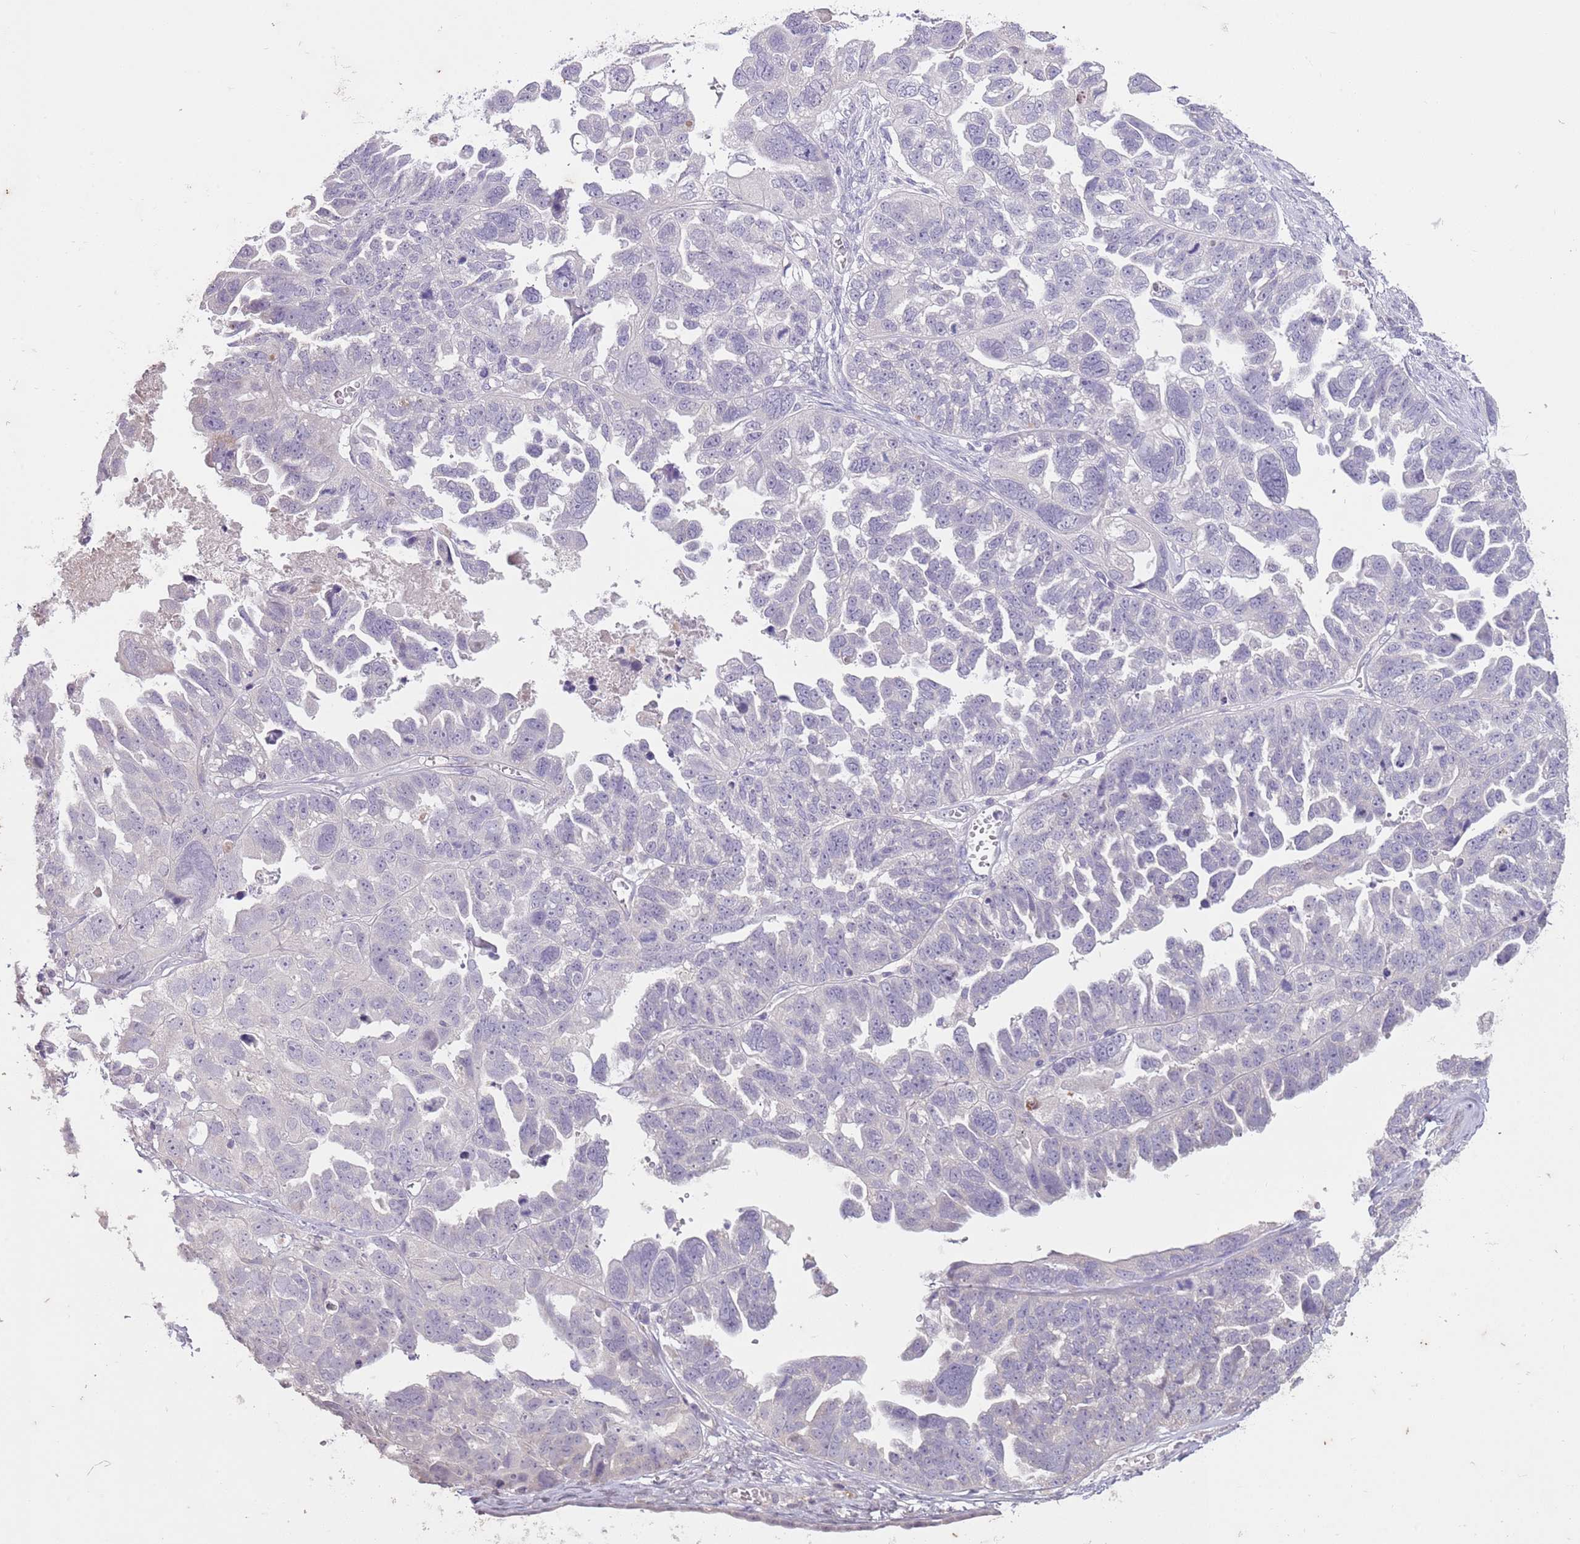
{"staining": {"intensity": "negative", "quantity": "none", "location": "none"}, "tissue": "ovarian cancer", "cell_type": "Tumor cells", "image_type": "cancer", "snomed": [{"axis": "morphology", "description": "Cystadenocarcinoma, serous, NOS"}, {"axis": "topography", "description": "Ovary"}], "caption": "Immunohistochemistry image of neoplastic tissue: ovarian cancer stained with DAB (3,3'-diaminobenzidine) shows no significant protein positivity in tumor cells.", "gene": "SLC35E3", "patient": {"sex": "female", "age": 79}}